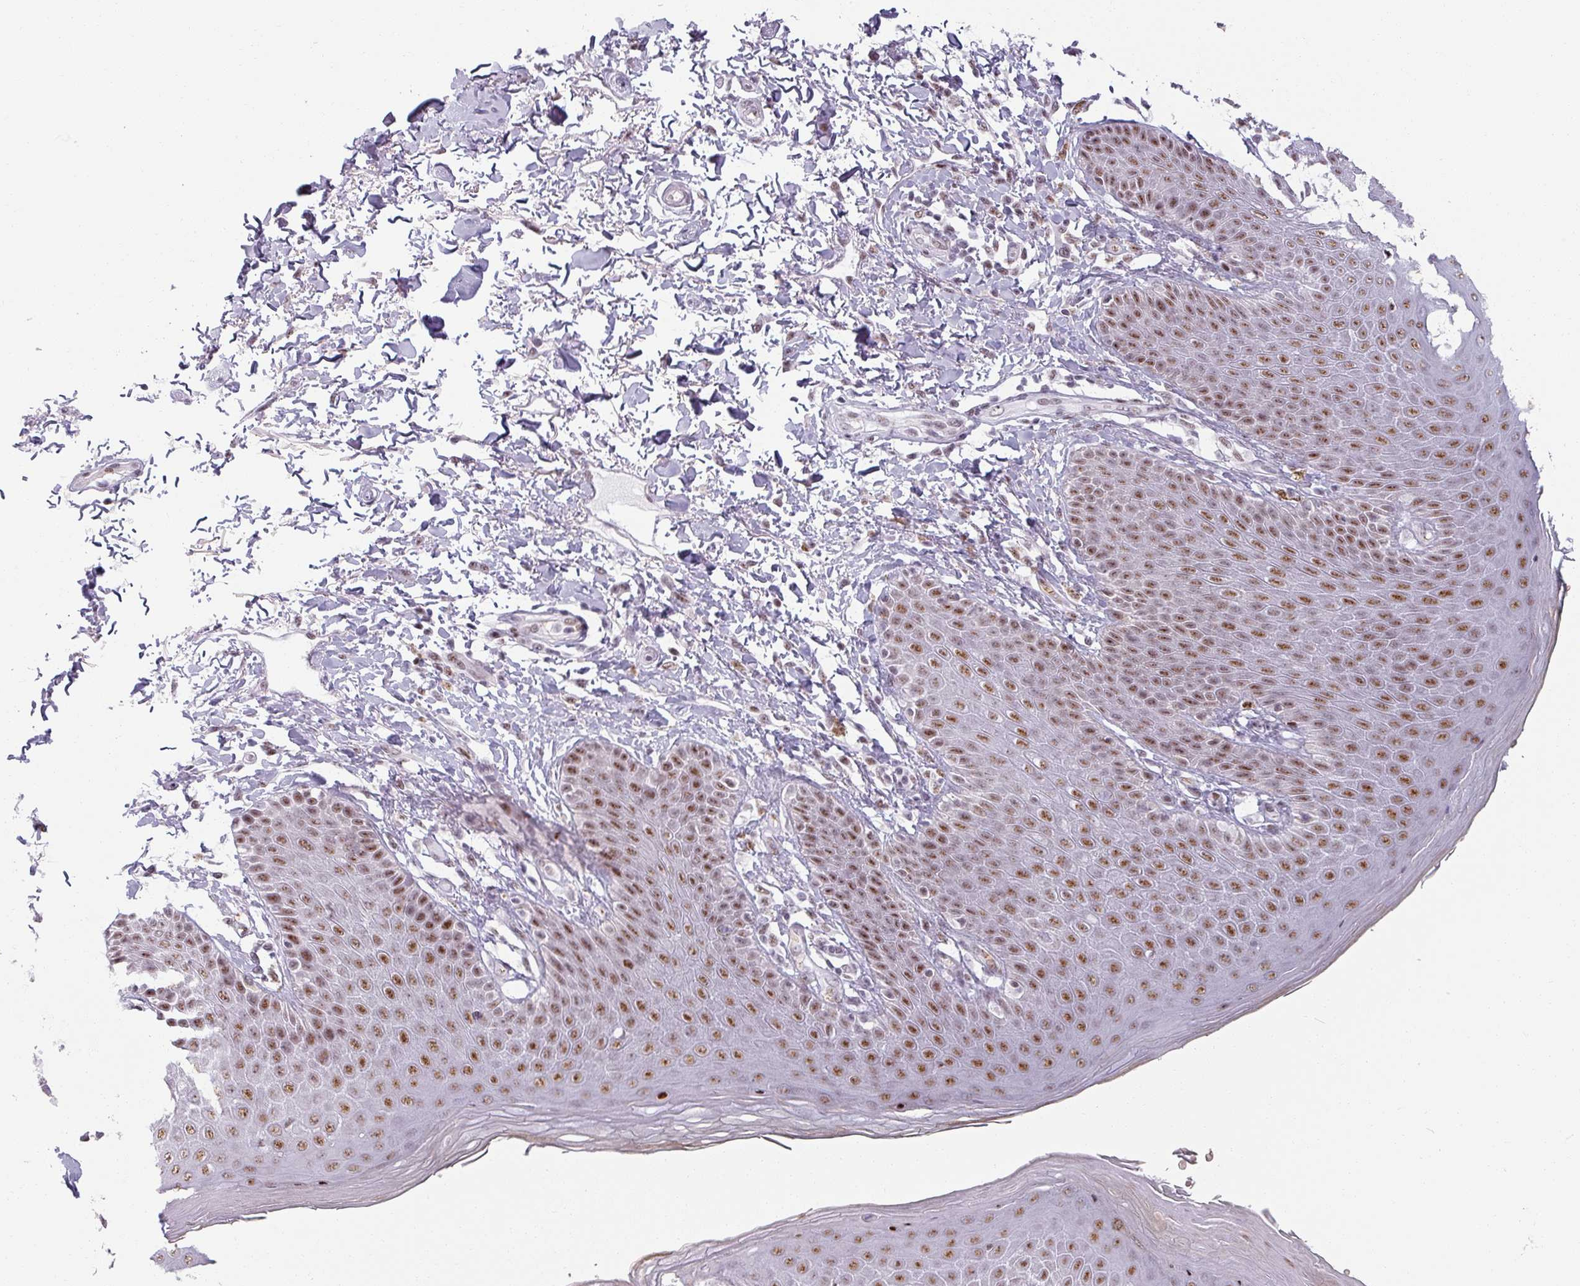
{"staining": {"intensity": "moderate", "quantity": ">75%", "location": "nuclear"}, "tissue": "skin", "cell_type": "Epidermal cells", "image_type": "normal", "snomed": [{"axis": "morphology", "description": "Normal tissue, NOS"}, {"axis": "topography", "description": "Peripheral nerve tissue"}], "caption": "The micrograph displays immunohistochemical staining of normal skin. There is moderate nuclear positivity is seen in about >75% of epidermal cells.", "gene": "NCOR1", "patient": {"sex": "male", "age": 51}}